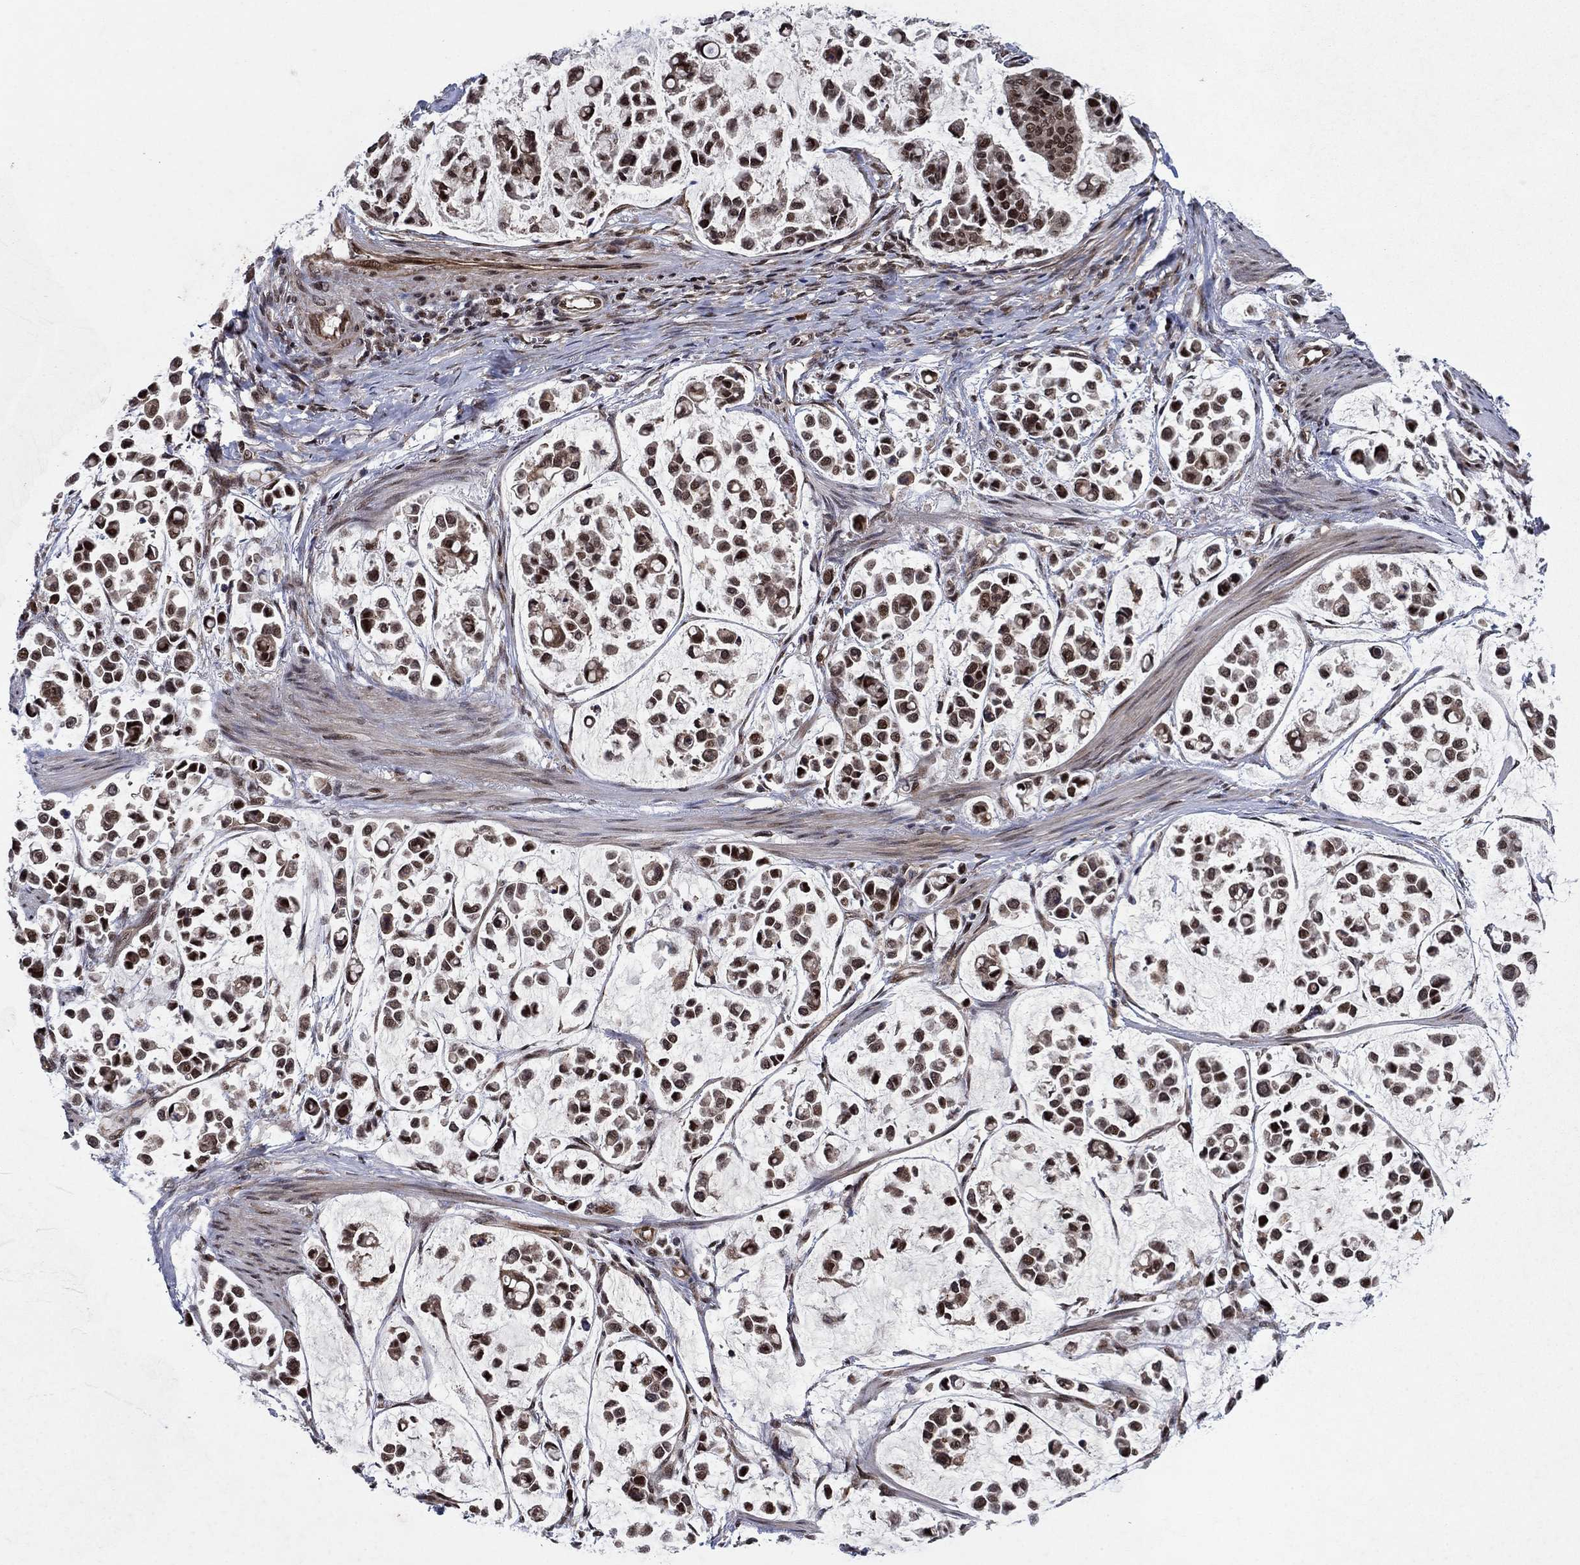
{"staining": {"intensity": "strong", "quantity": ">75%", "location": "nuclear"}, "tissue": "stomach cancer", "cell_type": "Tumor cells", "image_type": "cancer", "snomed": [{"axis": "morphology", "description": "Adenocarcinoma, NOS"}, {"axis": "topography", "description": "Stomach"}], "caption": "This photomicrograph demonstrates IHC staining of stomach cancer, with high strong nuclear staining in about >75% of tumor cells.", "gene": "PRICKLE4", "patient": {"sex": "male", "age": 82}}